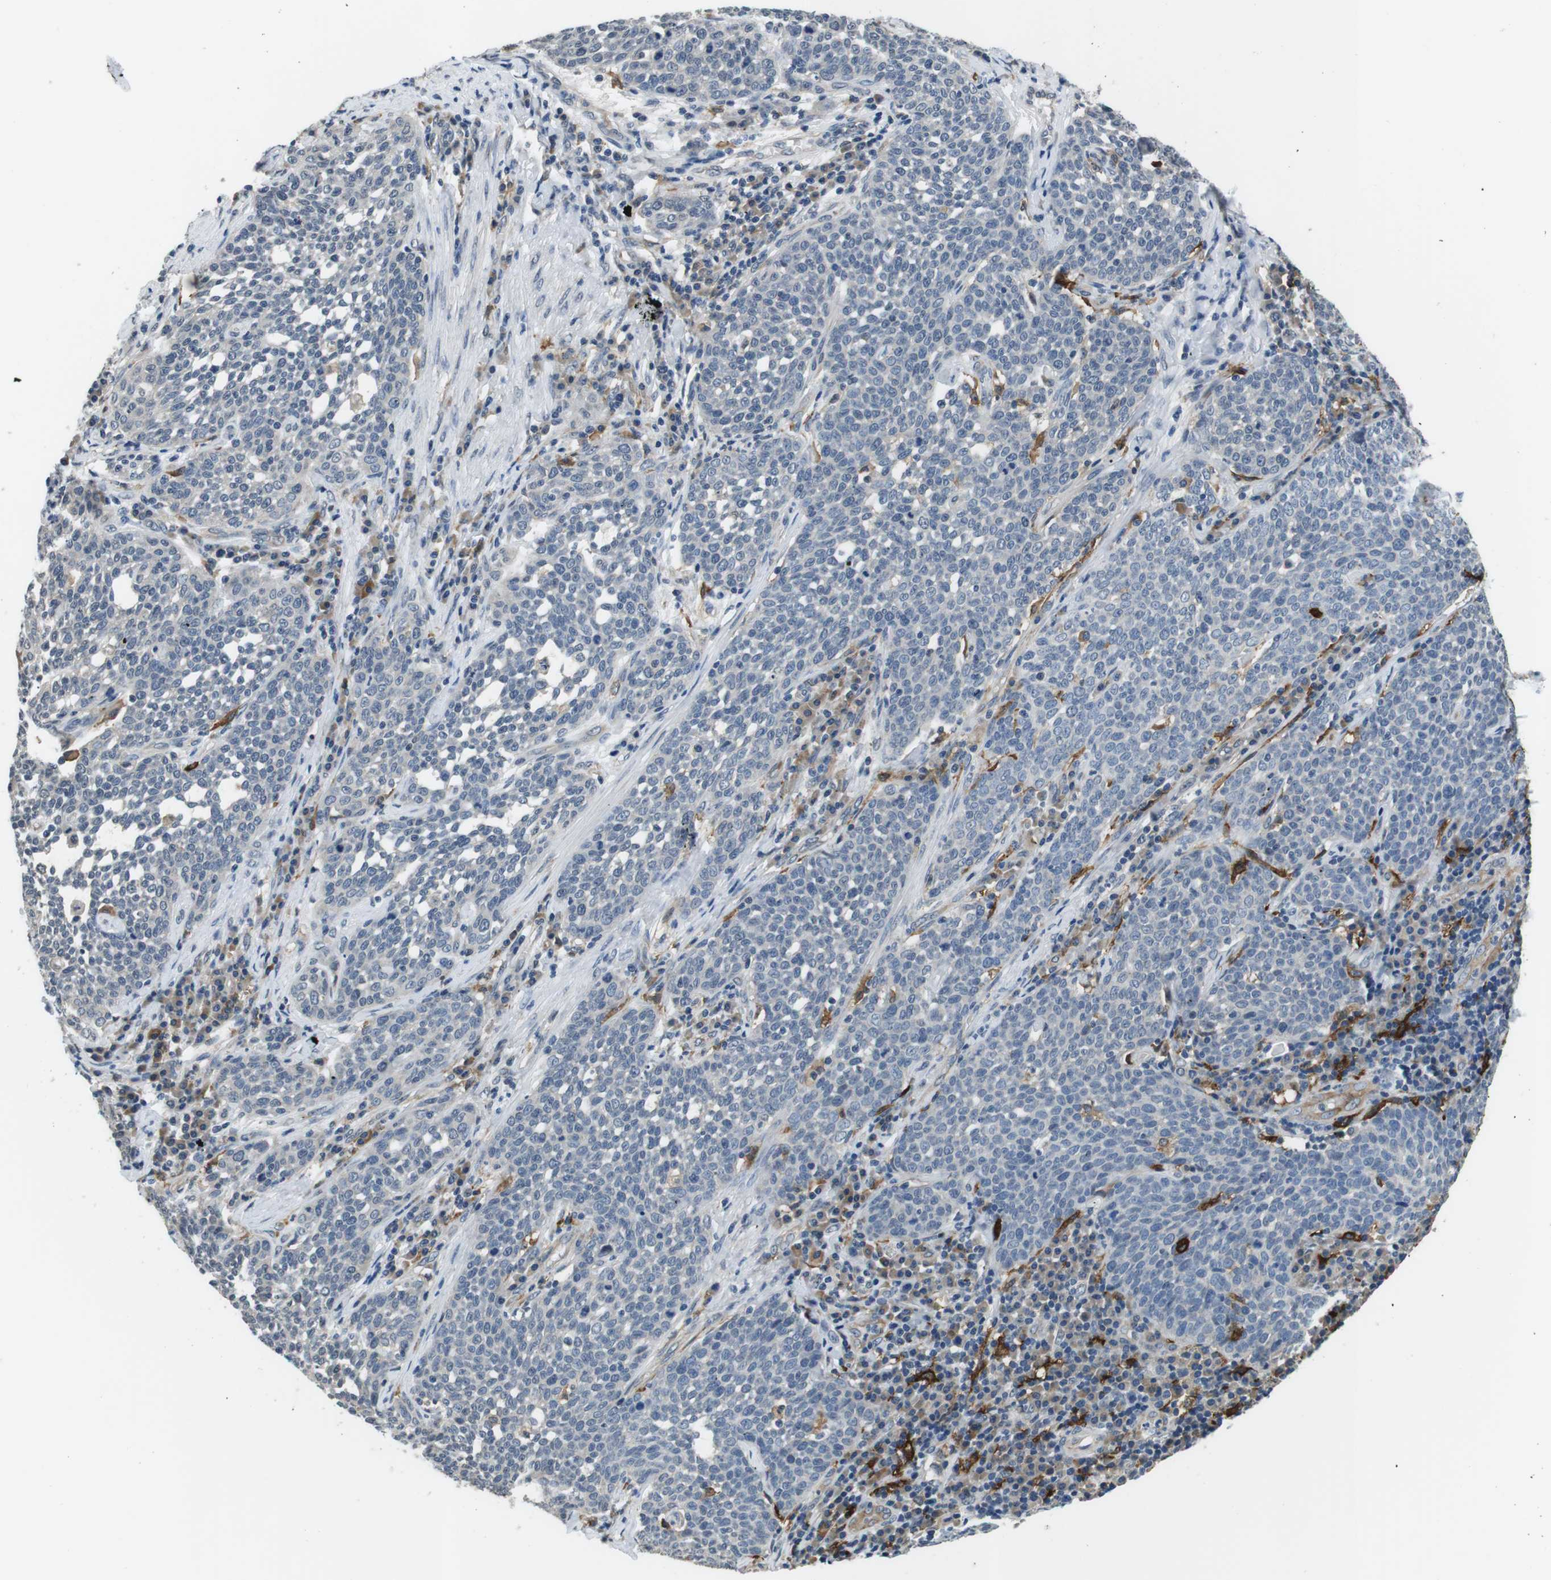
{"staining": {"intensity": "negative", "quantity": "none", "location": "none"}, "tissue": "cervical cancer", "cell_type": "Tumor cells", "image_type": "cancer", "snomed": [{"axis": "morphology", "description": "Squamous cell carcinoma, NOS"}, {"axis": "topography", "description": "Cervix"}], "caption": "The photomicrograph shows no staining of tumor cells in cervical squamous cell carcinoma. The staining was performed using DAB to visualize the protein expression in brown, while the nuclei were stained in blue with hematoxylin (Magnification: 20x).", "gene": "CD163L1", "patient": {"sex": "female", "age": 34}}